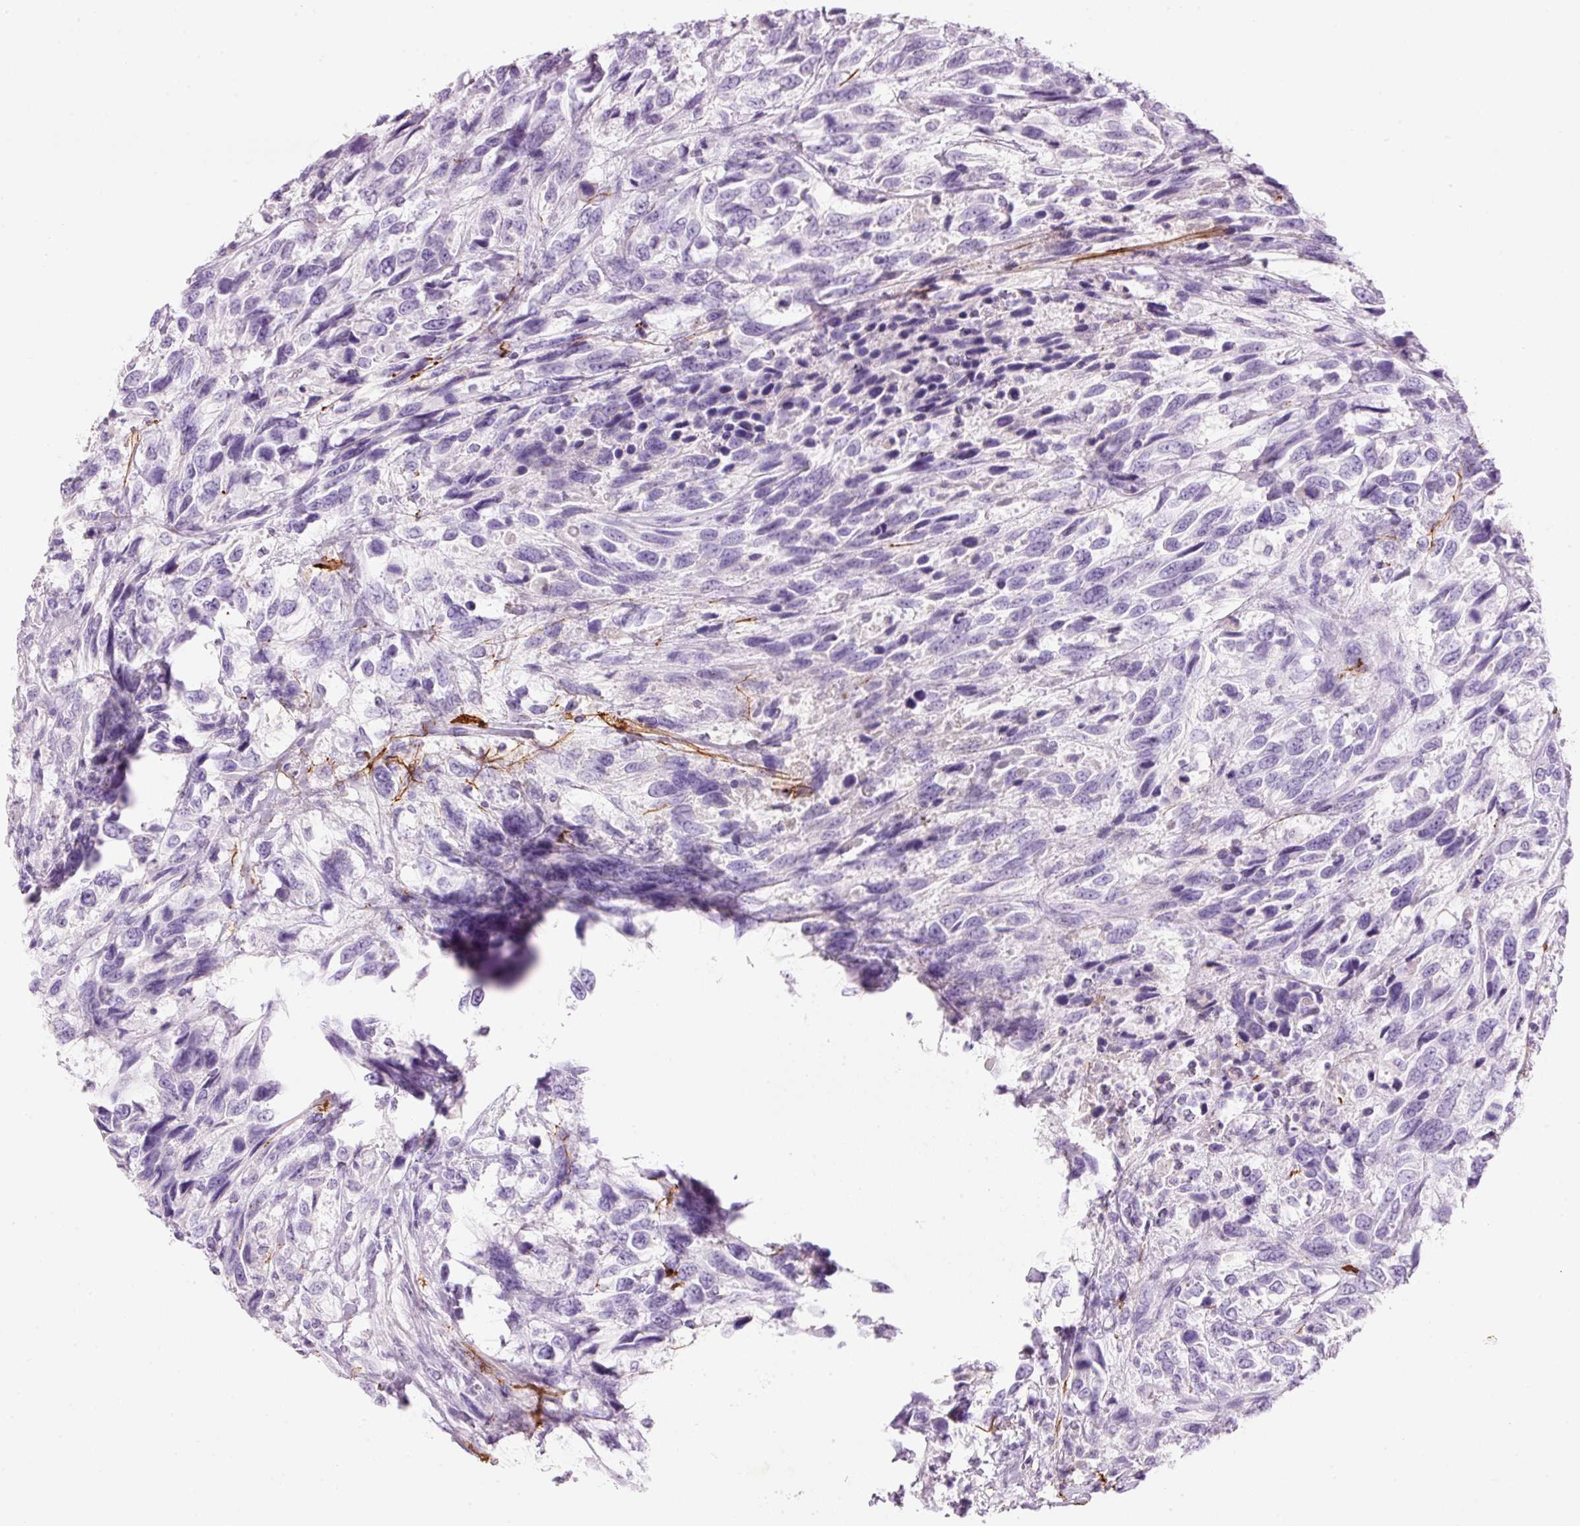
{"staining": {"intensity": "negative", "quantity": "none", "location": "none"}, "tissue": "urothelial cancer", "cell_type": "Tumor cells", "image_type": "cancer", "snomed": [{"axis": "morphology", "description": "Urothelial carcinoma, High grade"}, {"axis": "topography", "description": "Urinary bladder"}], "caption": "Urothelial cancer stained for a protein using immunohistochemistry (IHC) reveals no staining tumor cells.", "gene": "MFAP4", "patient": {"sex": "female", "age": 70}}